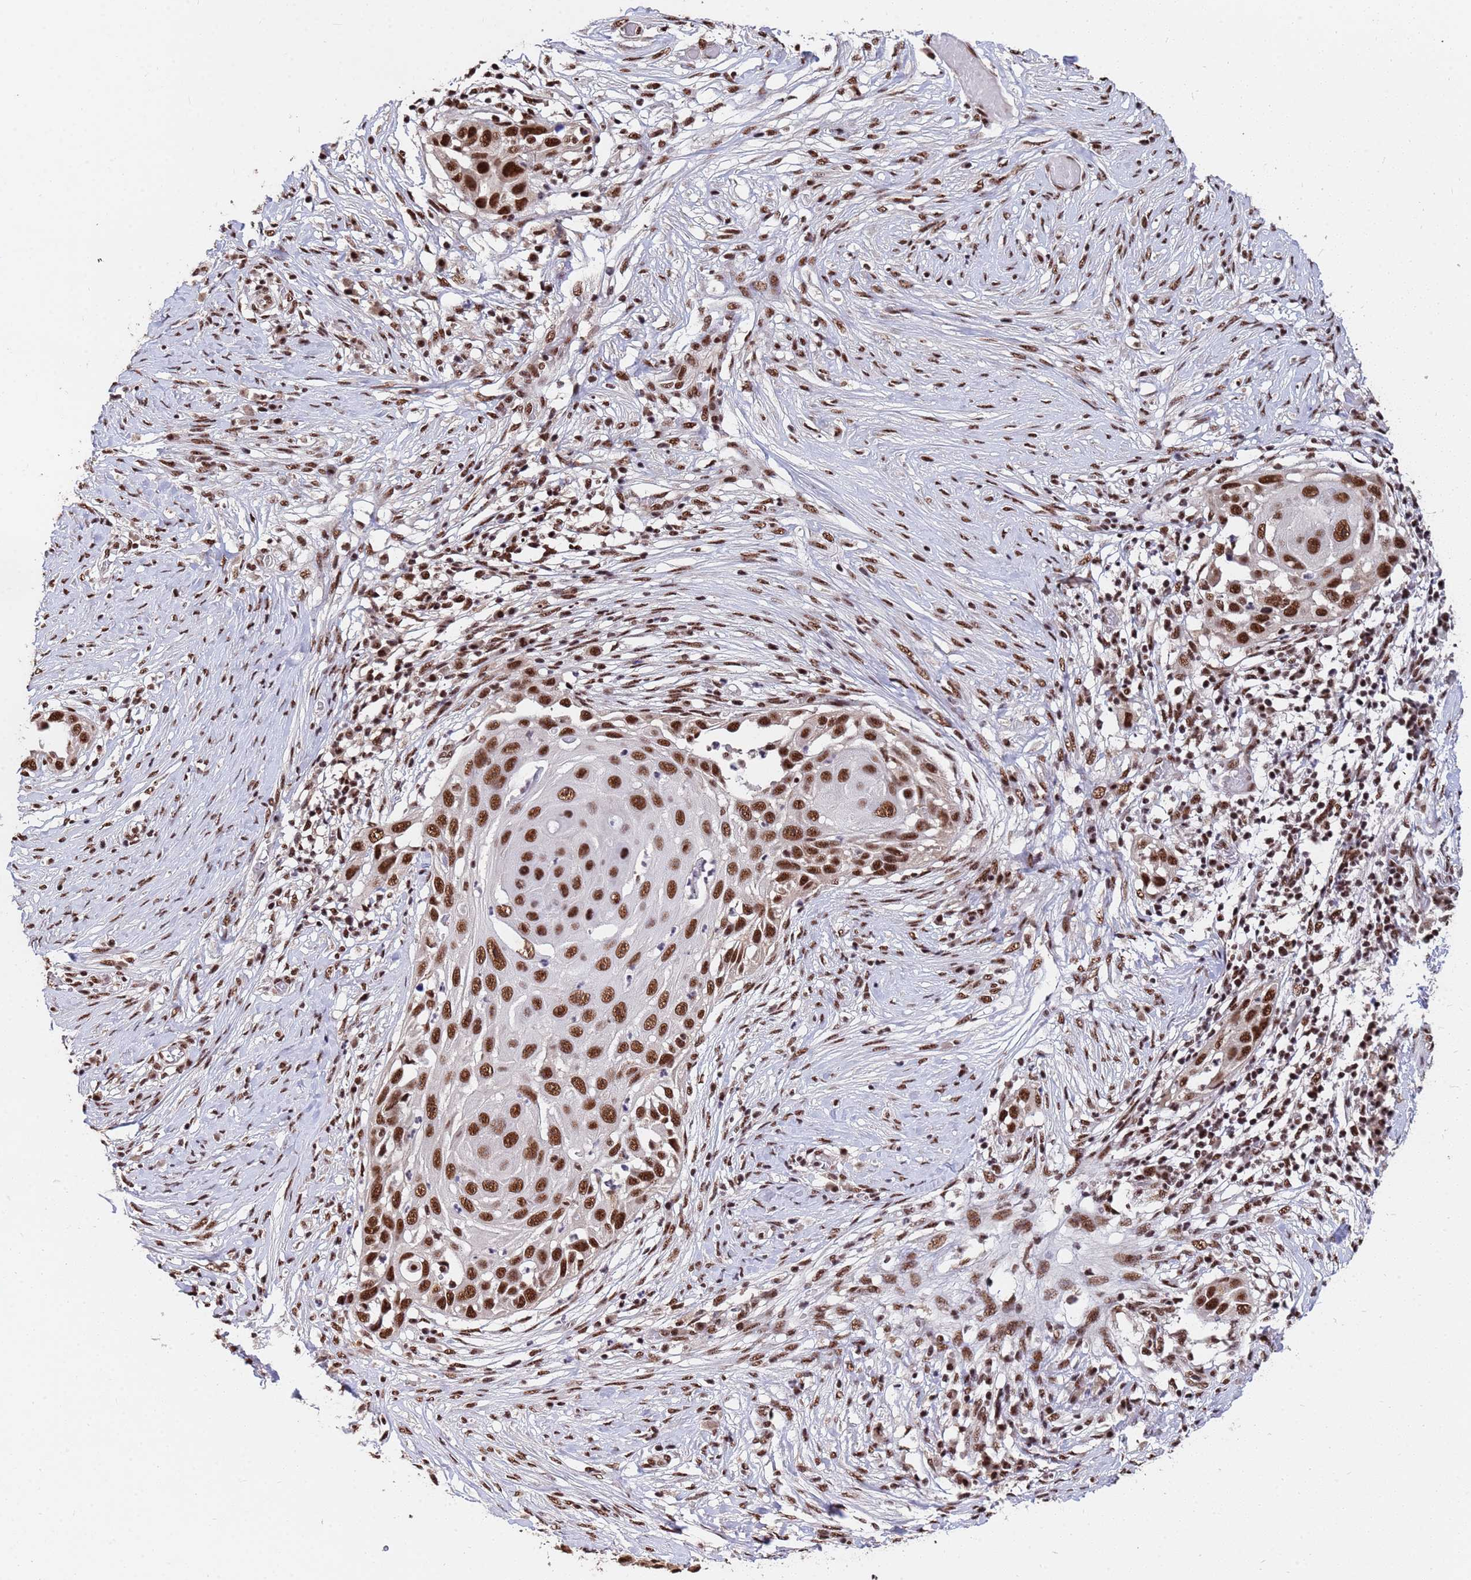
{"staining": {"intensity": "strong", "quantity": ">75%", "location": "nuclear"}, "tissue": "skin cancer", "cell_type": "Tumor cells", "image_type": "cancer", "snomed": [{"axis": "morphology", "description": "Squamous cell carcinoma, NOS"}, {"axis": "topography", "description": "Skin"}], "caption": "Human skin squamous cell carcinoma stained for a protein (brown) shows strong nuclear positive expression in approximately >75% of tumor cells.", "gene": "SF3B2", "patient": {"sex": "female", "age": 44}}